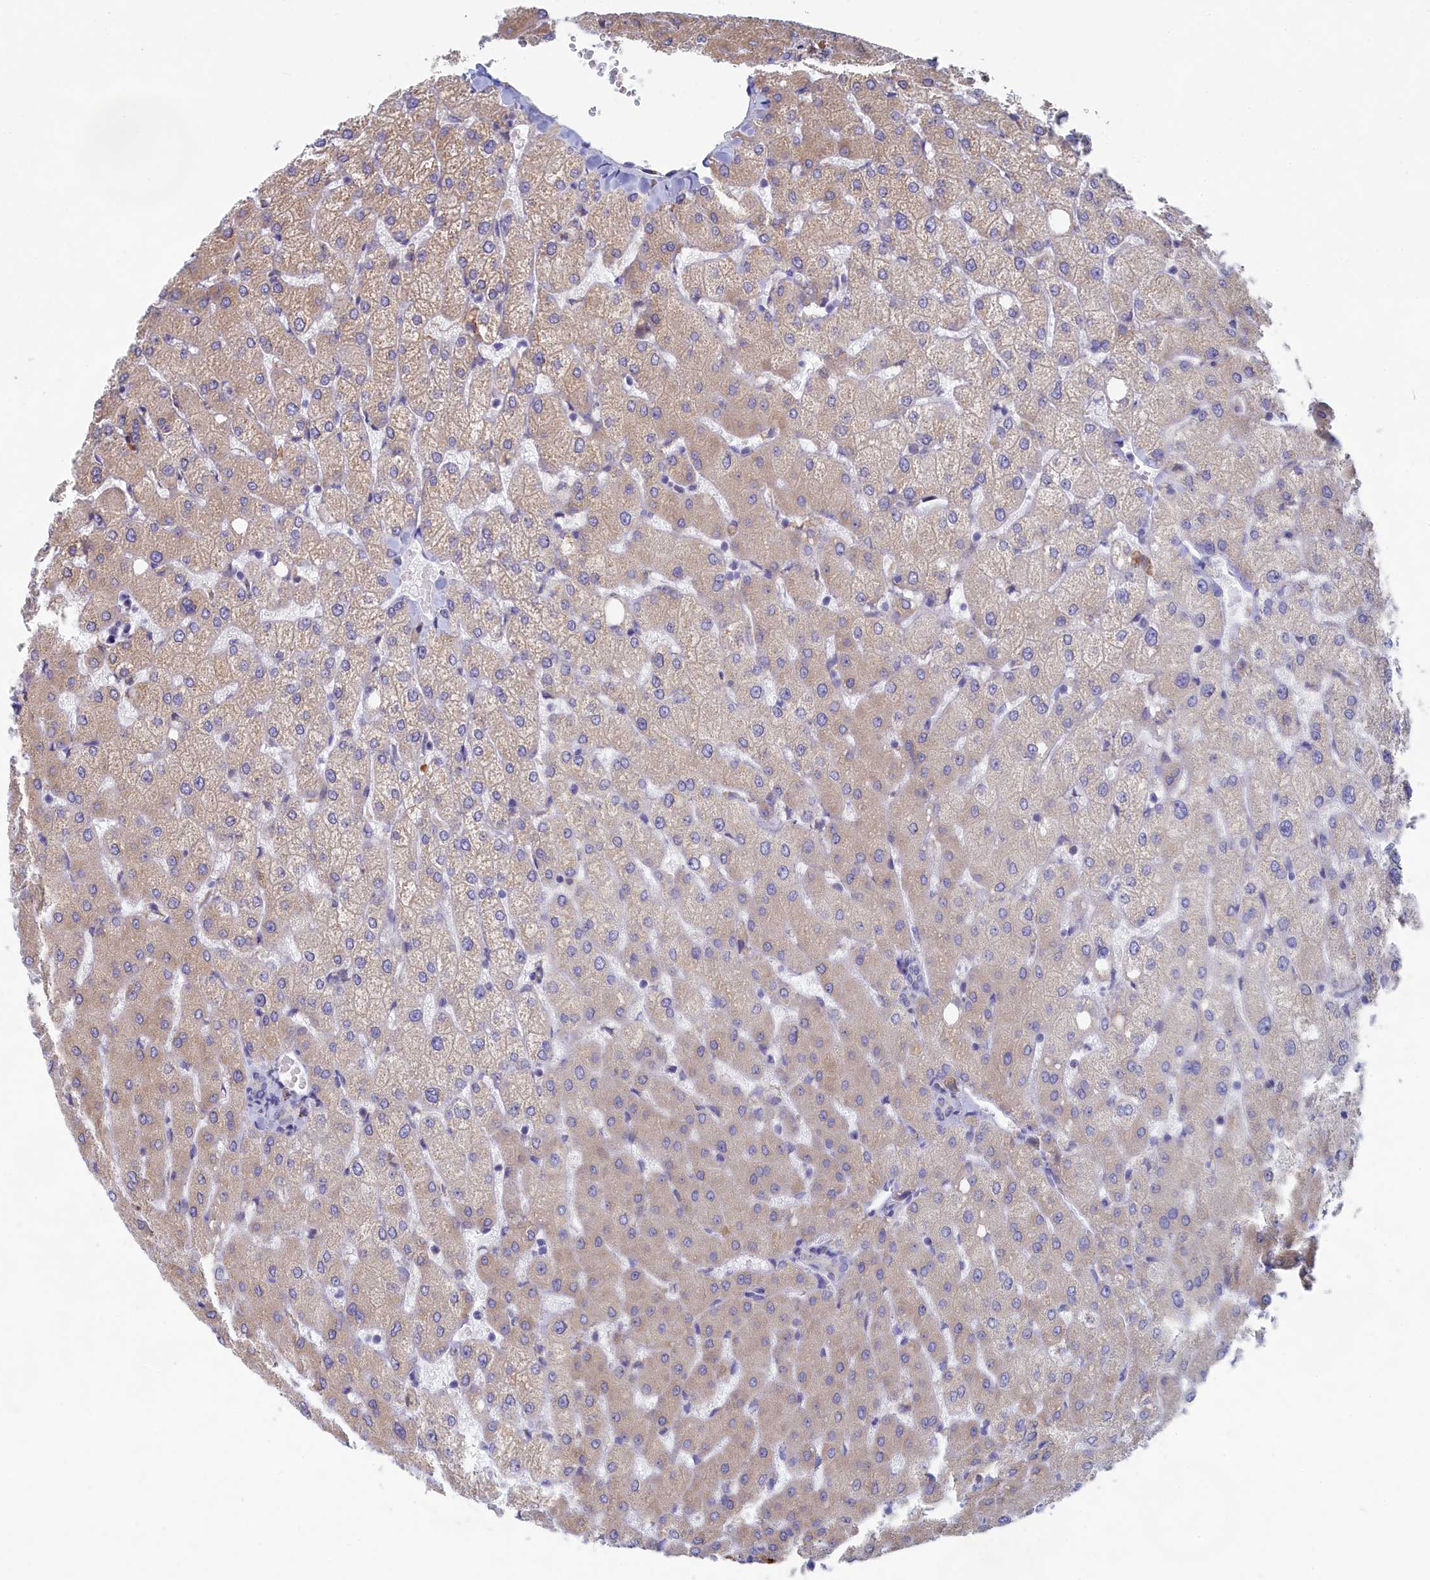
{"staining": {"intensity": "negative", "quantity": "none", "location": "none"}, "tissue": "liver", "cell_type": "Cholangiocytes", "image_type": "normal", "snomed": [{"axis": "morphology", "description": "Normal tissue, NOS"}, {"axis": "topography", "description": "Liver"}], "caption": "This is an IHC photomicrograph of normal liver. There is no expression in cholangiocytes.", "gene": "WDR35", "patient": {"sex": "female", "age": 54}}